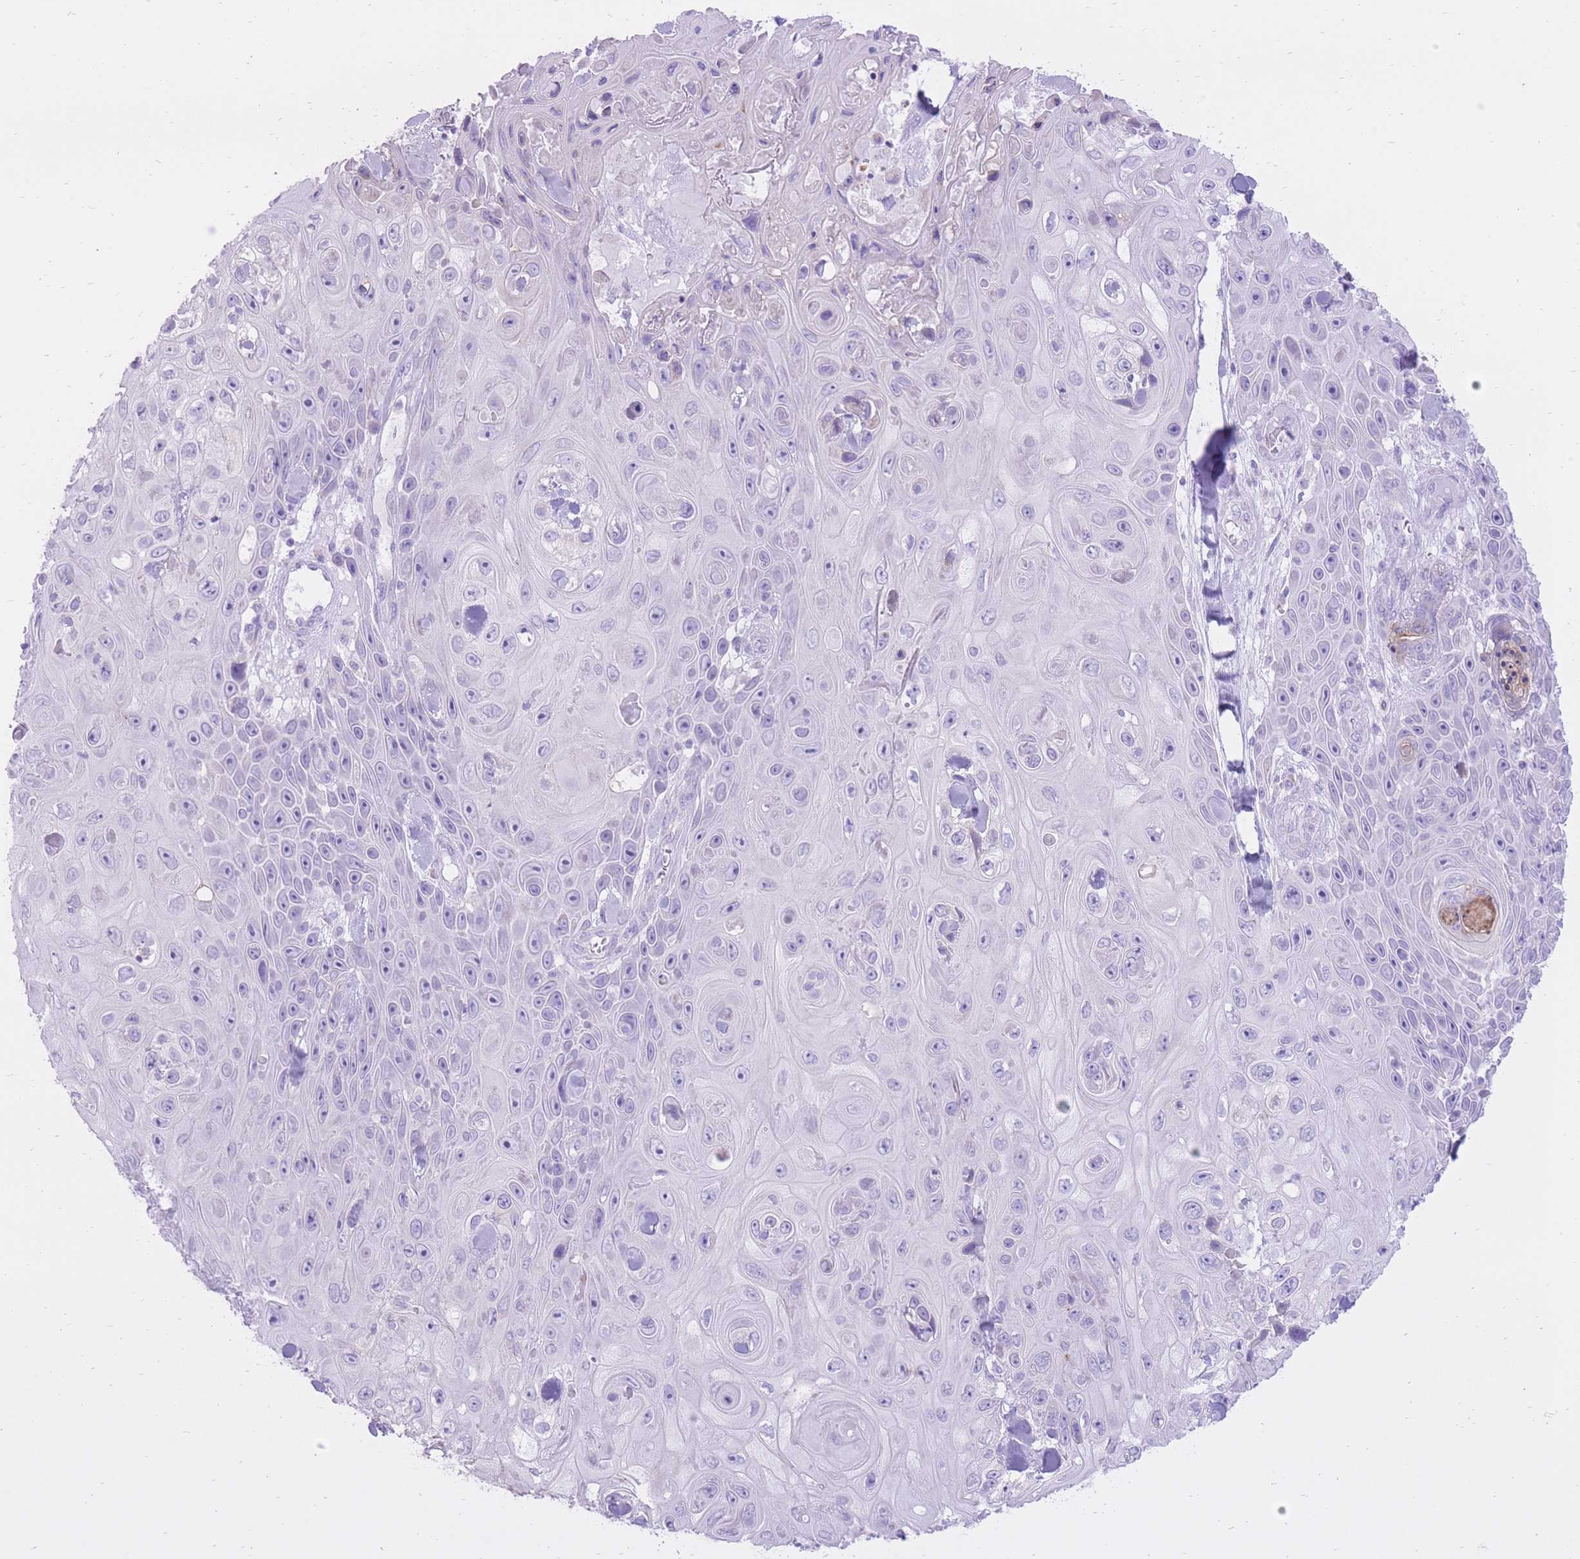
{"staining": {"intensity": "negative", "quantity": "none", "location": "none"}, "tissue": "skin cancer", "cell_type": "Tumor cells", "image_type": "cancer", "snomed": [{"axis": "morphology", "description": "Squamous cell carcinoma, NOS"}, {"axis": "topography", "description": "Skin"}], "caption": "Immunohistochemical staining of human squamous cell carcinoma (skin) demonstrates no significant staining in tumor cells.", "gene": "SLC4A4", "patient": {"sex": "male", "age": 82}}